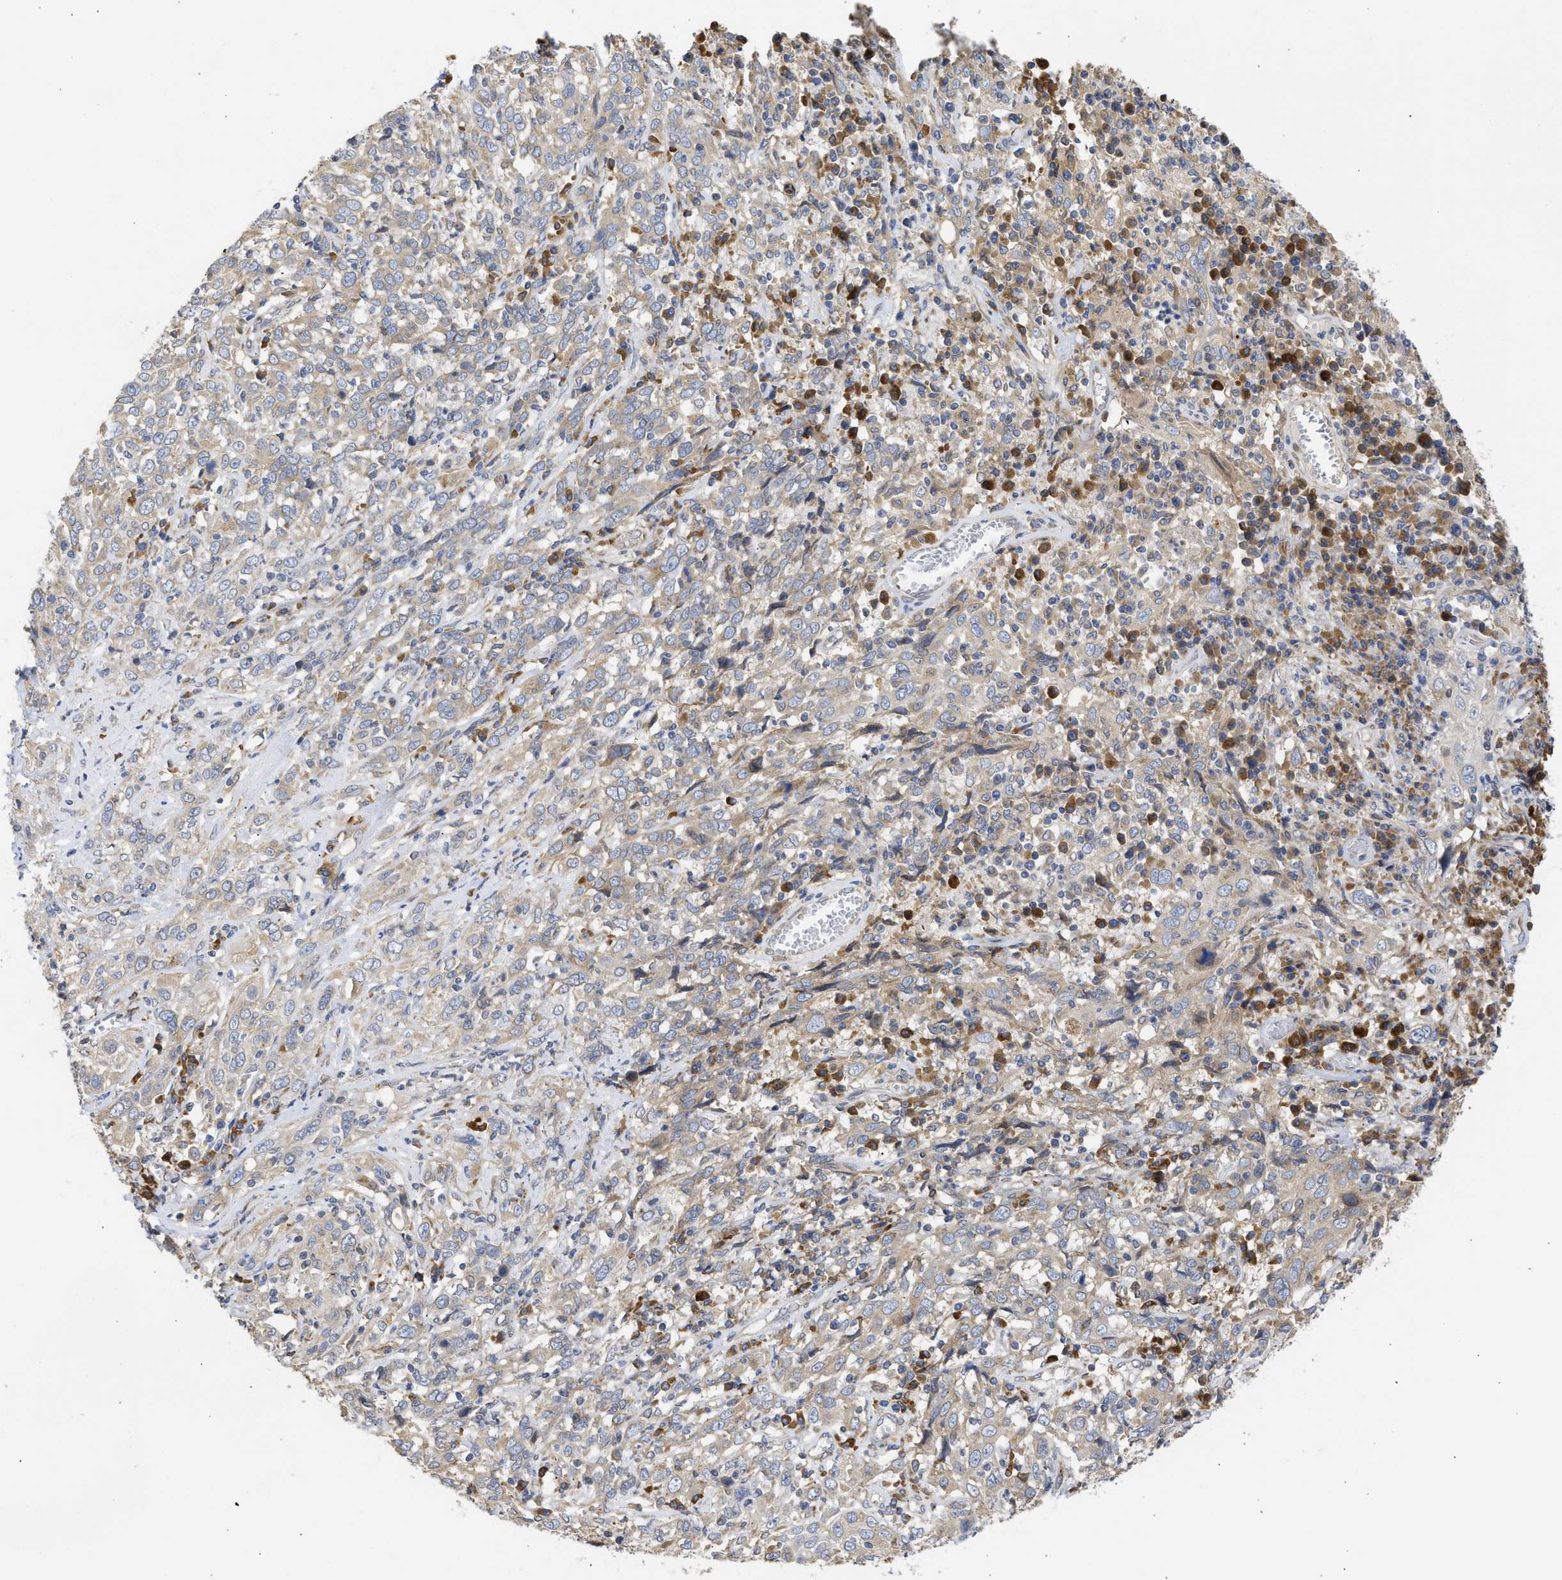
{"staining": {"intensity": "weak", "quantity": ">75%", "location": "cytoplasmic/membranous"}, "tissue": "cervical cancer", "cell_type": "Tumor cells", "image_type": "cancer", "snomed": [{"axis": "morphology", "description": "Squamous cell carcinoma, NOS"}, {"axis": "topography", "description": "Cervix"}], "caption": "IHC (DAB (3,3'-diaminobenzidine)) staining of squamous cell carcinoma (cervical) displays weak cytoplasmic/membranous protein expression in approximately >75% of tumor cells. (Stains: DAB in brown, nuclei in blue, Microscopy: brightfield microscopy at high magnification).", "gene": "TMED1", "patient": {"sex": "female", "age": 46}}